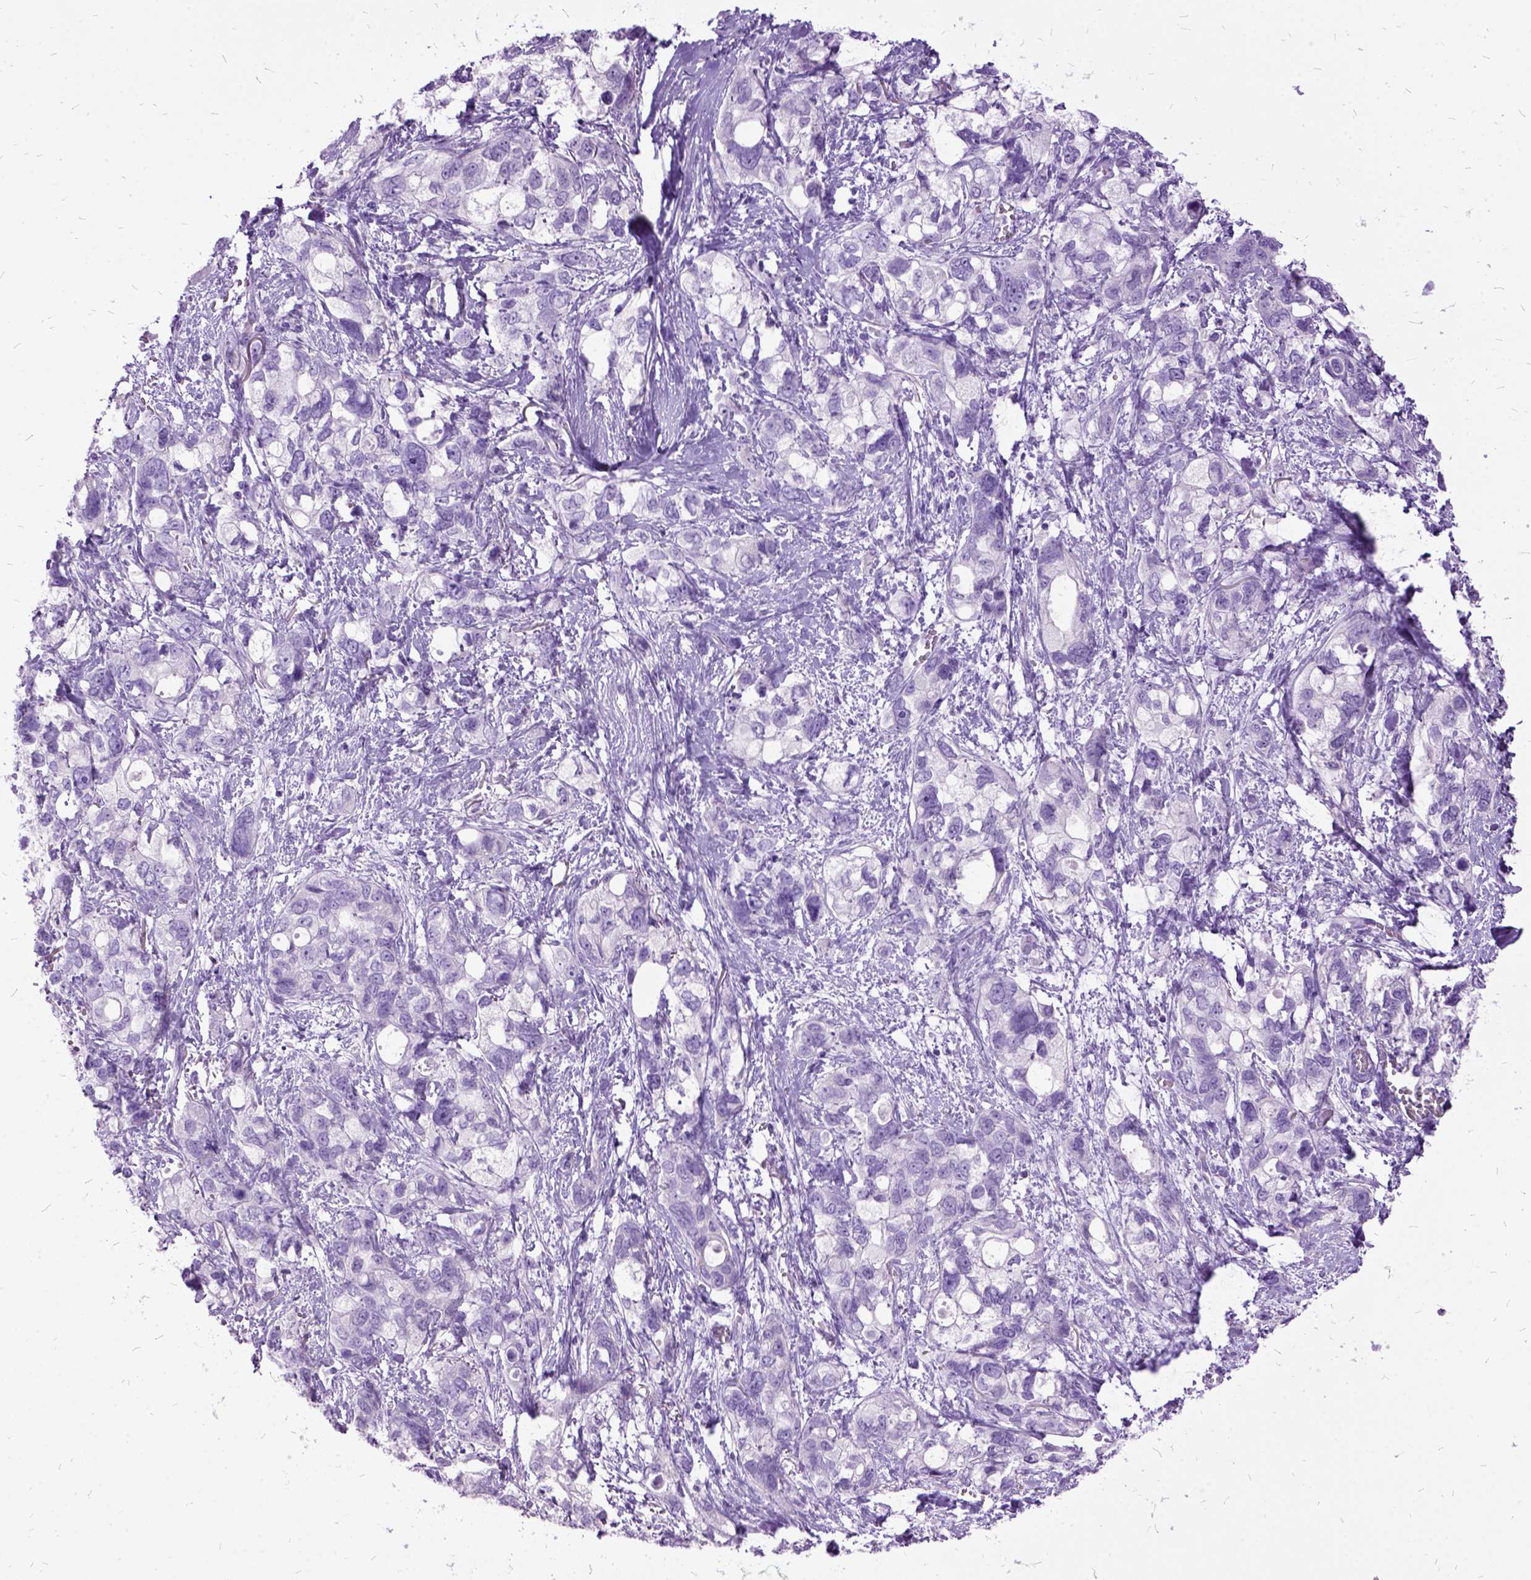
{"staining": {"intensity": "negative", "quantity": "none", "location": "none"}, "tissue": "stomach cancer", "cell_type": "Tumor cells", "image_type": "cancer", "snomed": [{"axis": "morphology", "description": "Adenocarcinoma, NOS"}, {"axis": "topography", "description": "Stomach, upper"}], "caption": "An IHC histopathology image of stomach cancer (adenocarcinoma) is shown. There is no staining in tumor cells of stomach cancer (adenocarcinoma). Brightfield microscopy of immunohistochemistry (IHC) stained with DAB (brown) and hematoxylin (blue), captured at high magnification.", "gene": "MME", "patient": {"sex": "female", "age": 81}}